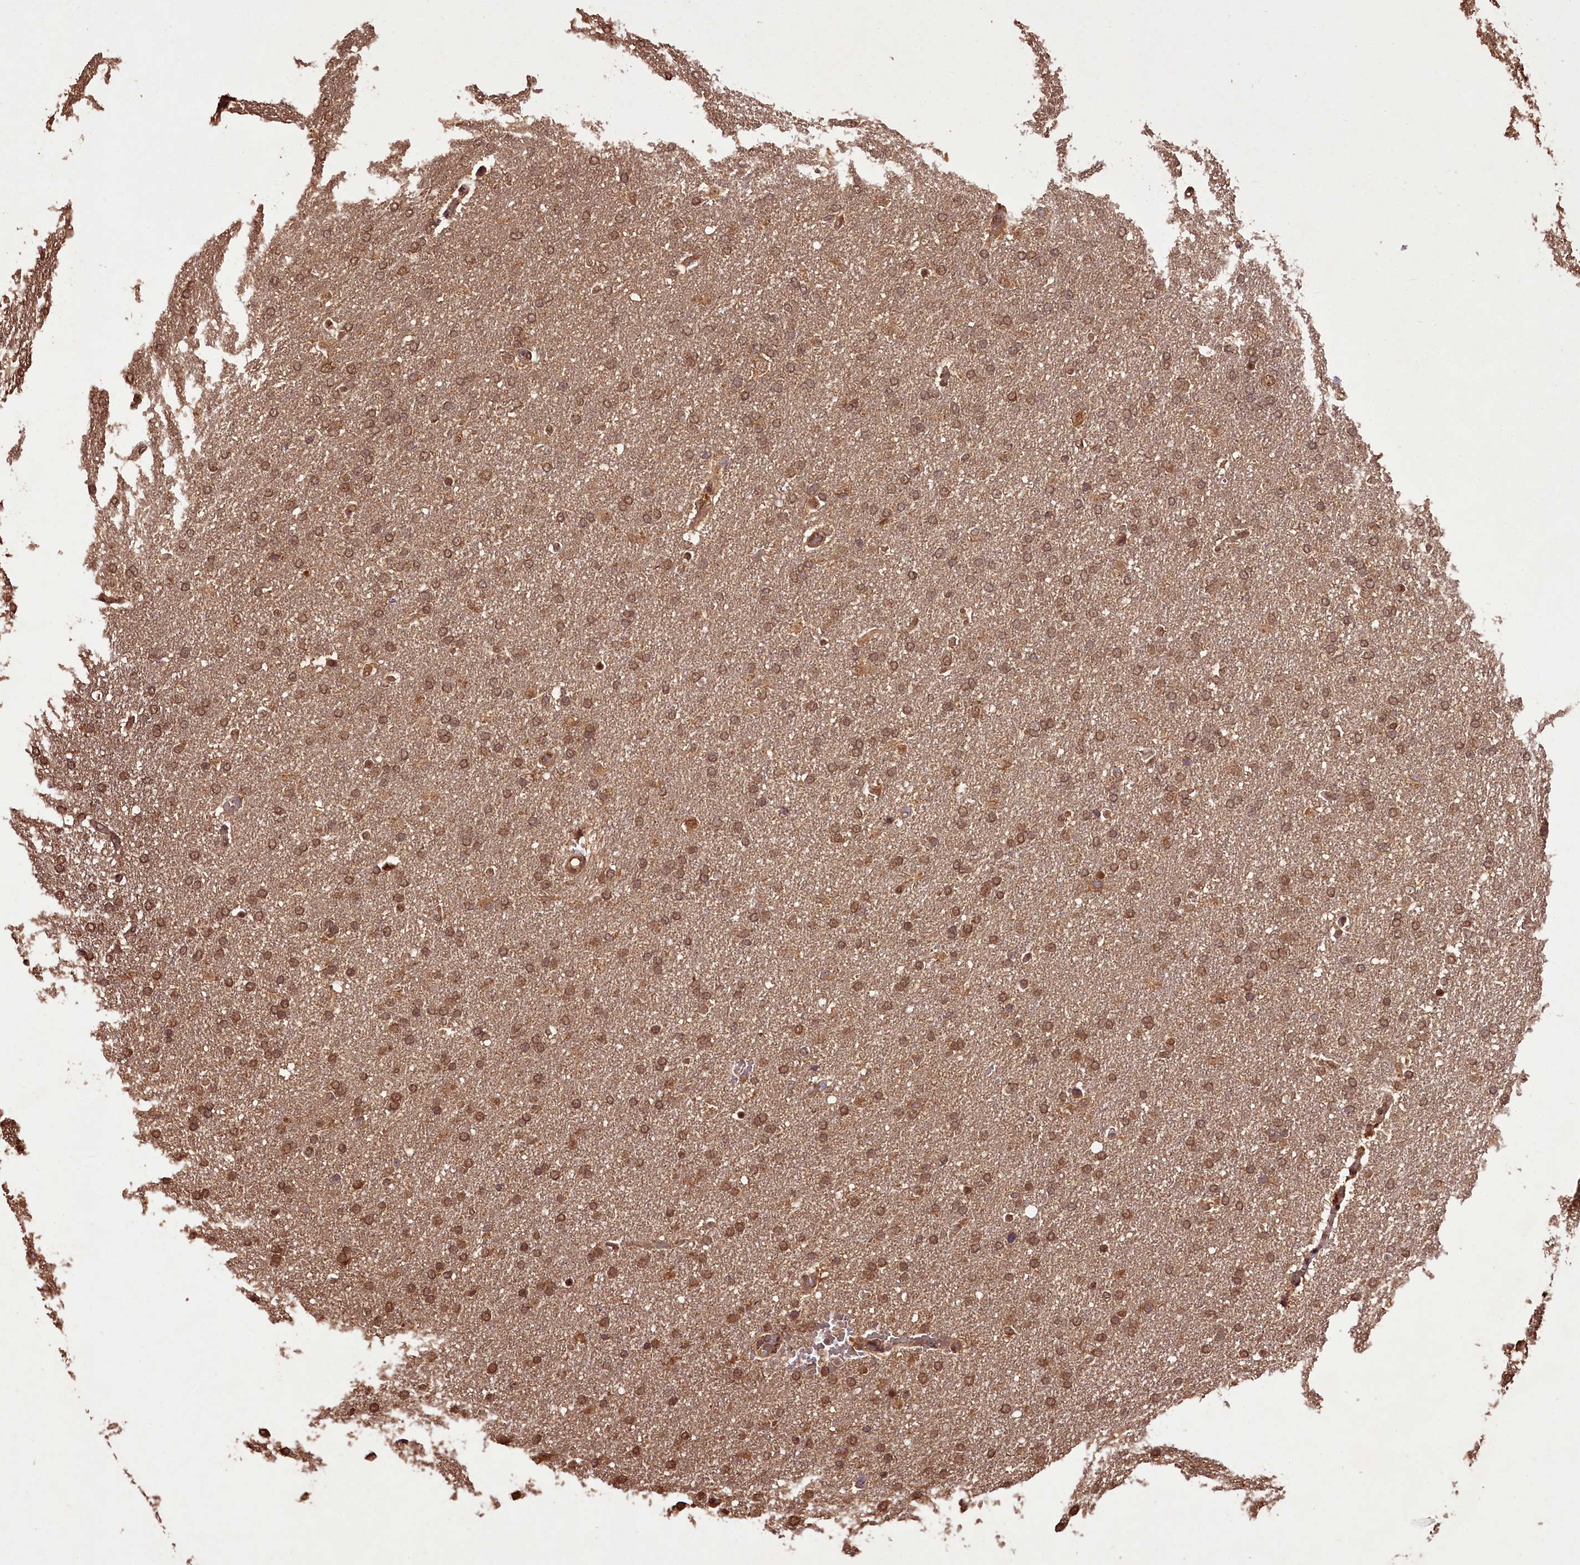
{"staining": {"intensity": "moderate", "quantity": ">75%", "location": "cytoplasmic/membranous,nuclear"}, "tissue": "glioma", "cell_type": "Tumor cells", "image_type": "cancer", "snomed": [{"axis": "morphology", "description": "Glioma, malignant, High grade"}, {"axis": "topography", "description": "Brain"}], "caption": "This photomicrograph shows glioma stained with immunohistochemistry (IHC) to label a protein in brown. The cytoplasmic/membranous and nuclear of tumor cells show moderate positivity for the protein. Nuclei are counter-stained blue.", "gene": "NPRL2", "patient": {"sex": "male", "age": 72}}